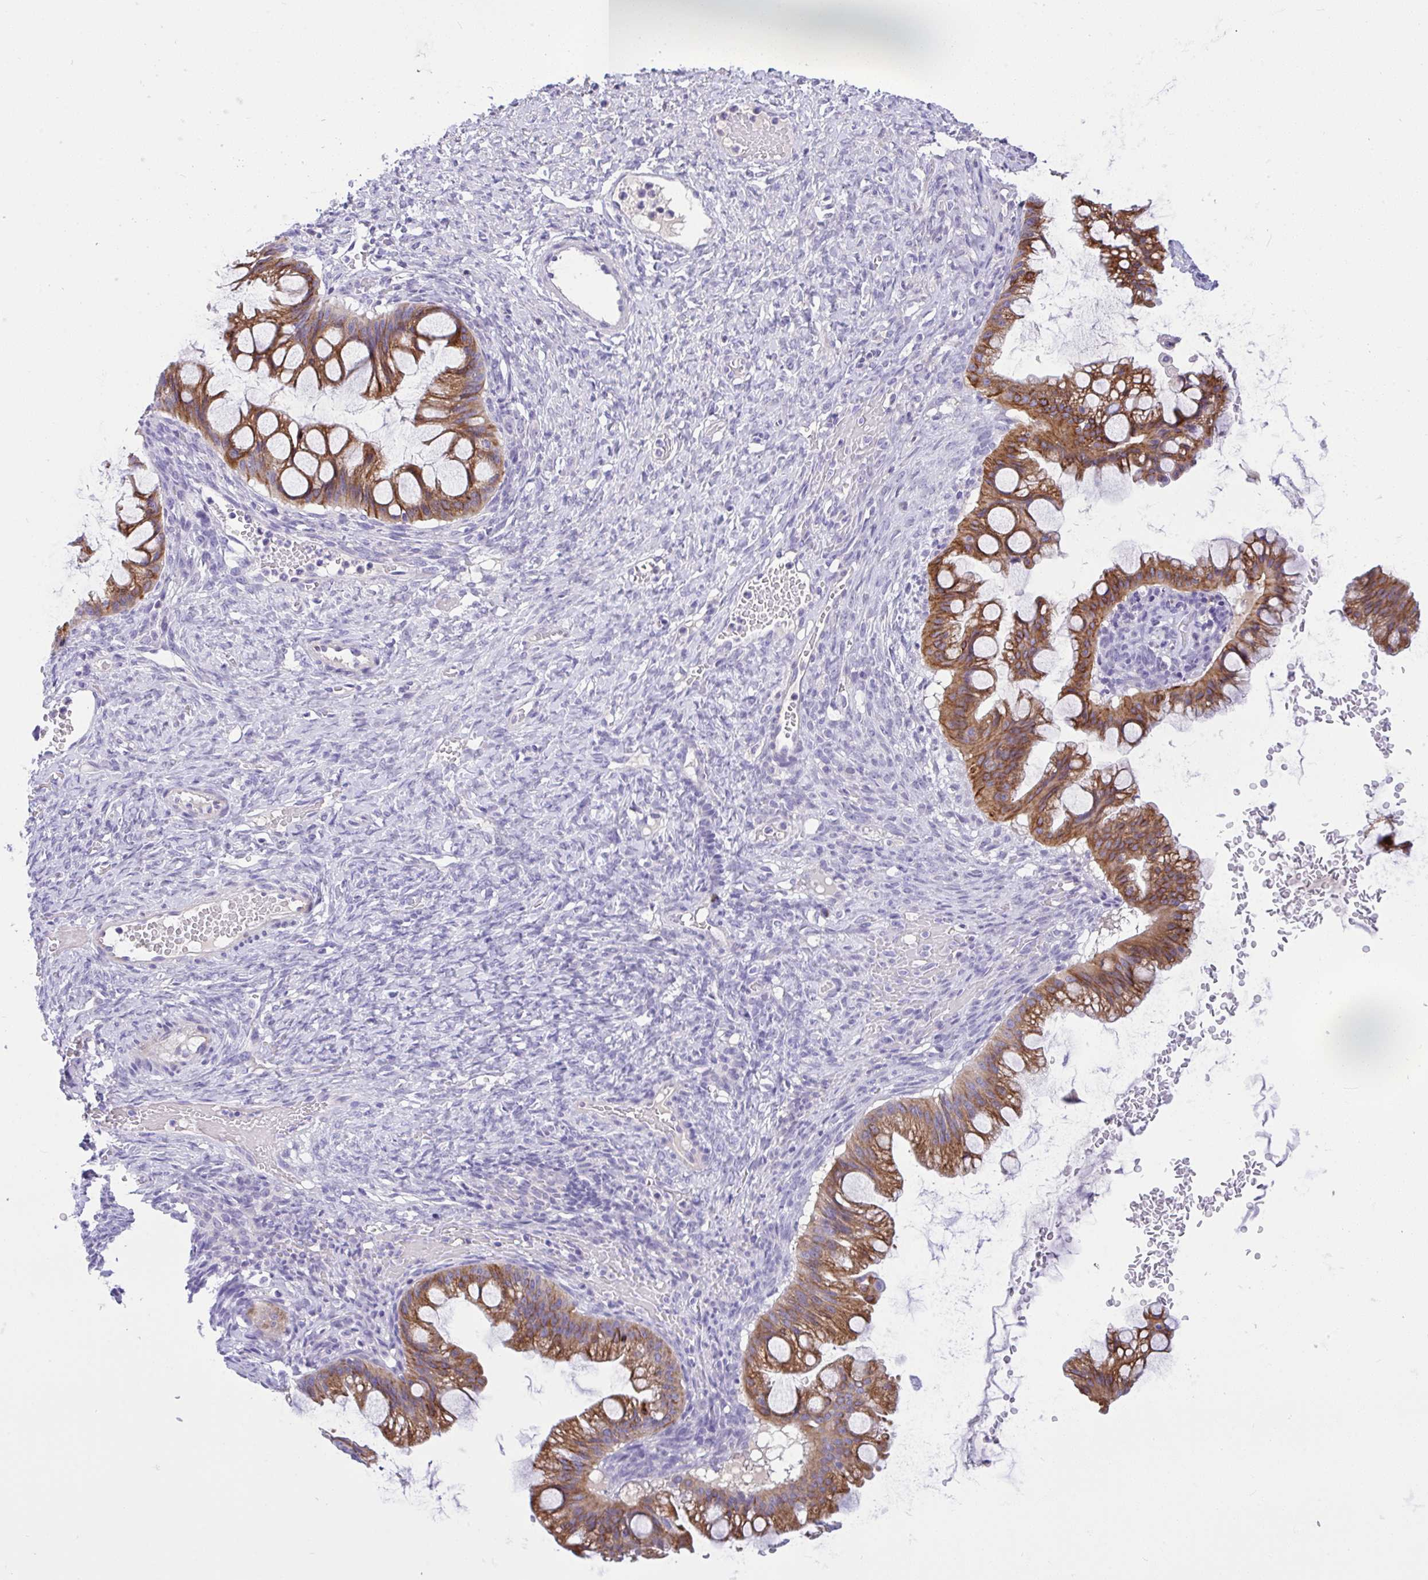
{"staining": {"intensity": "moderate", "quantity": ">75%", "location": "cytoplasmic/membranous"}, "tissue": "ovarian cancer", "cell_type": "Tumor cells", "image_type": "cancer", "snomed": [{"axis": "morphology", "description": "Cystadenocarcinoma, mucinous, NOS"}, {"axis": "topography", "description": "Ovary"}], "caption": "Immunohistochemistry (IHC) (DAB (3,3'-diaminobenzidine)) staining of human ovarian cancer demonstrates moderate cytoplasmic/membranous protein expression in approximately >75% of tumor cells.", "gene": "FBXL20", "patient": {"sex": "female", "age": 73}}